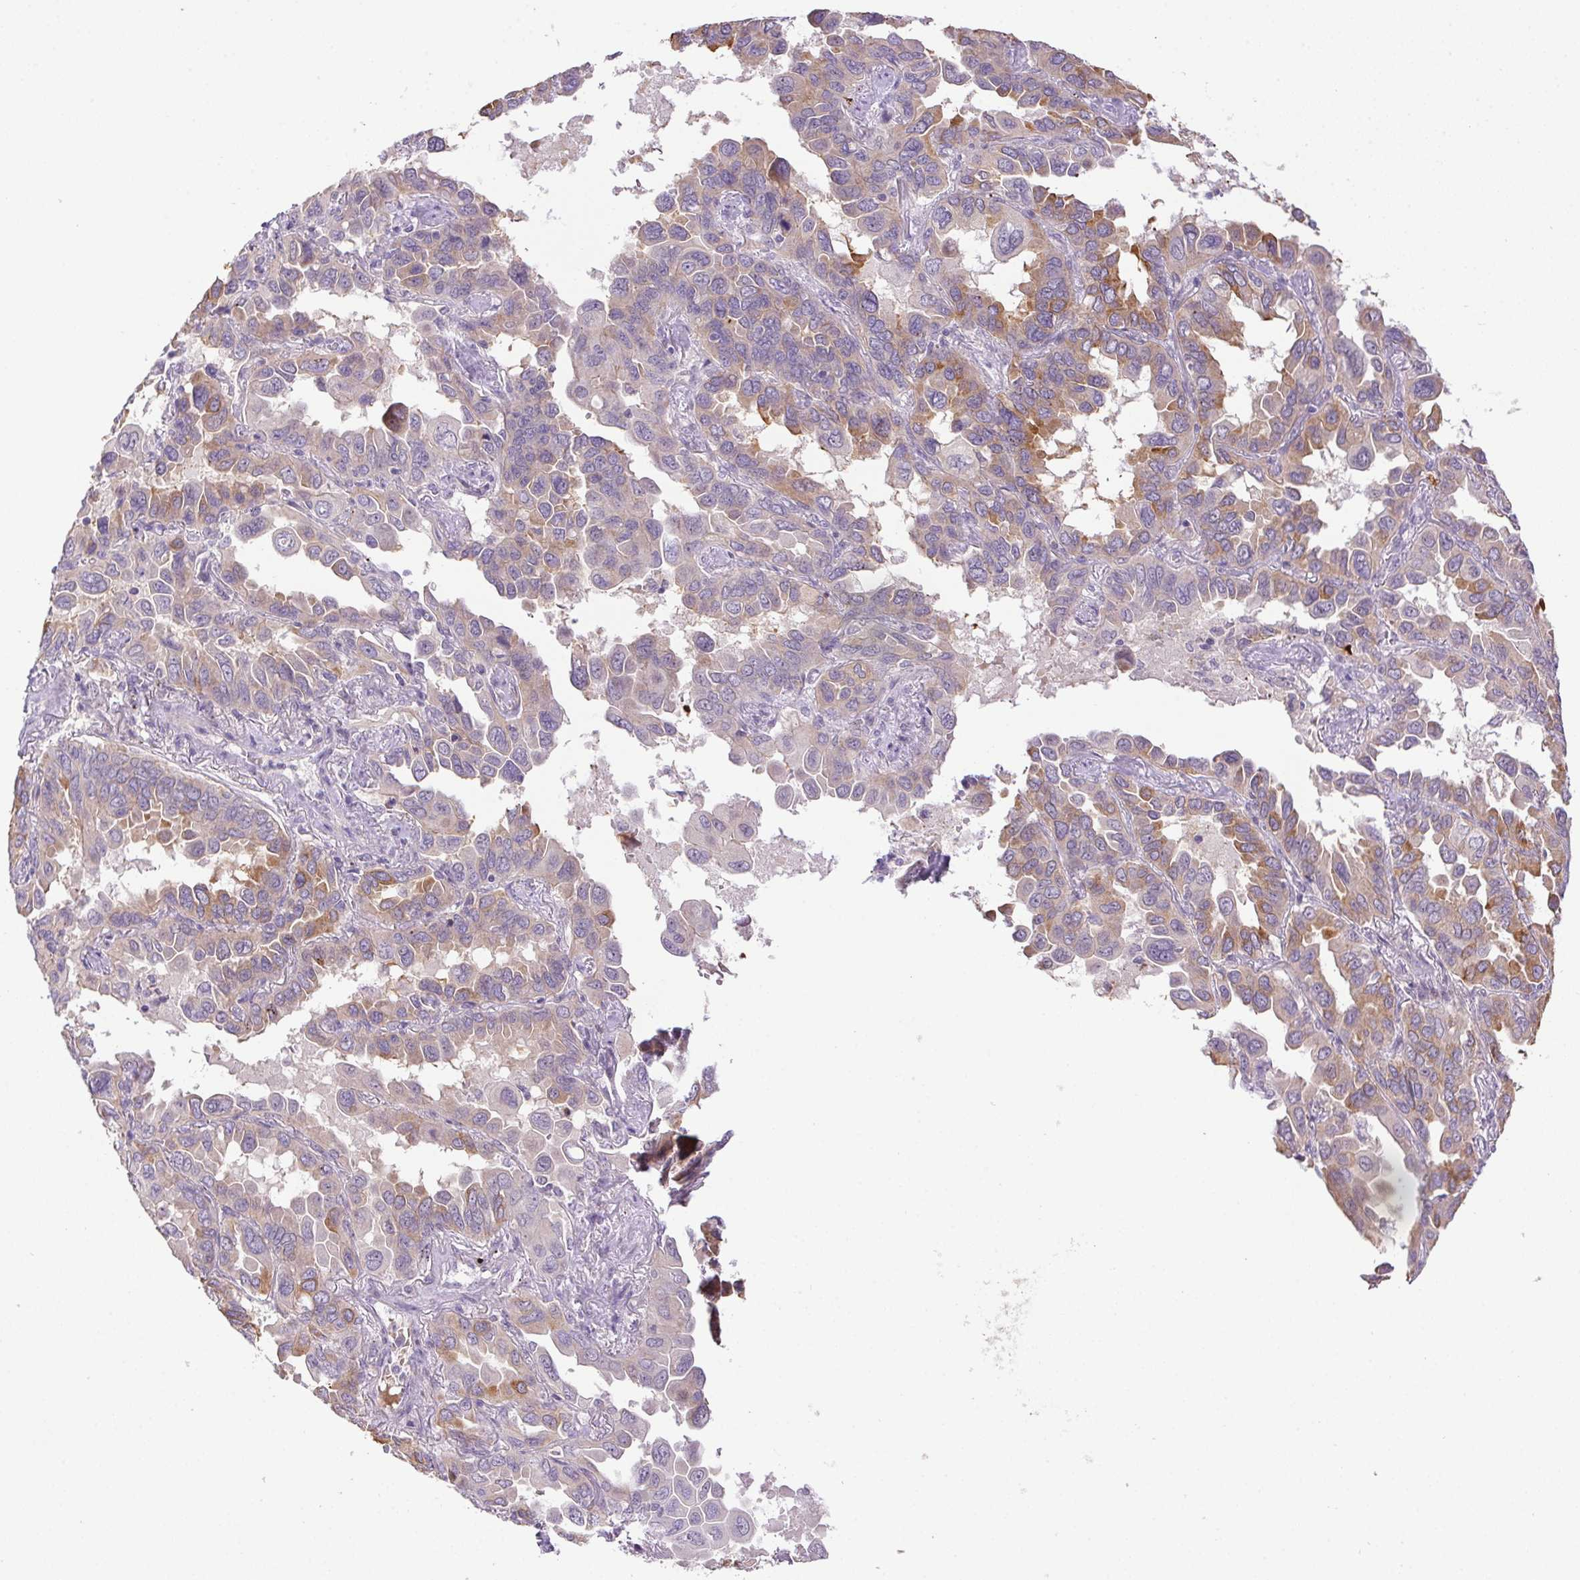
{"staining": {"intensity": "weak", "quantity": ">75%", "location": "cytoplasmic/membranous"}, "tissue": "lung cancer", "cell_type": "Tumor cells", "image_type": "cancer", "snomed": [{"axis": "morphology", "description": "Adenocarcinoma, NOS"}, {"axis": "topography", "description": "Lung"}], "caption": "Protein expression analysis of human adenocarcinoma (lung) reveals weak cytoplasmic/membranous expression in approximately >75% of tumor cells.", "gene": "LRRTM1", "patient": {"sex": "male", "age": 64}}